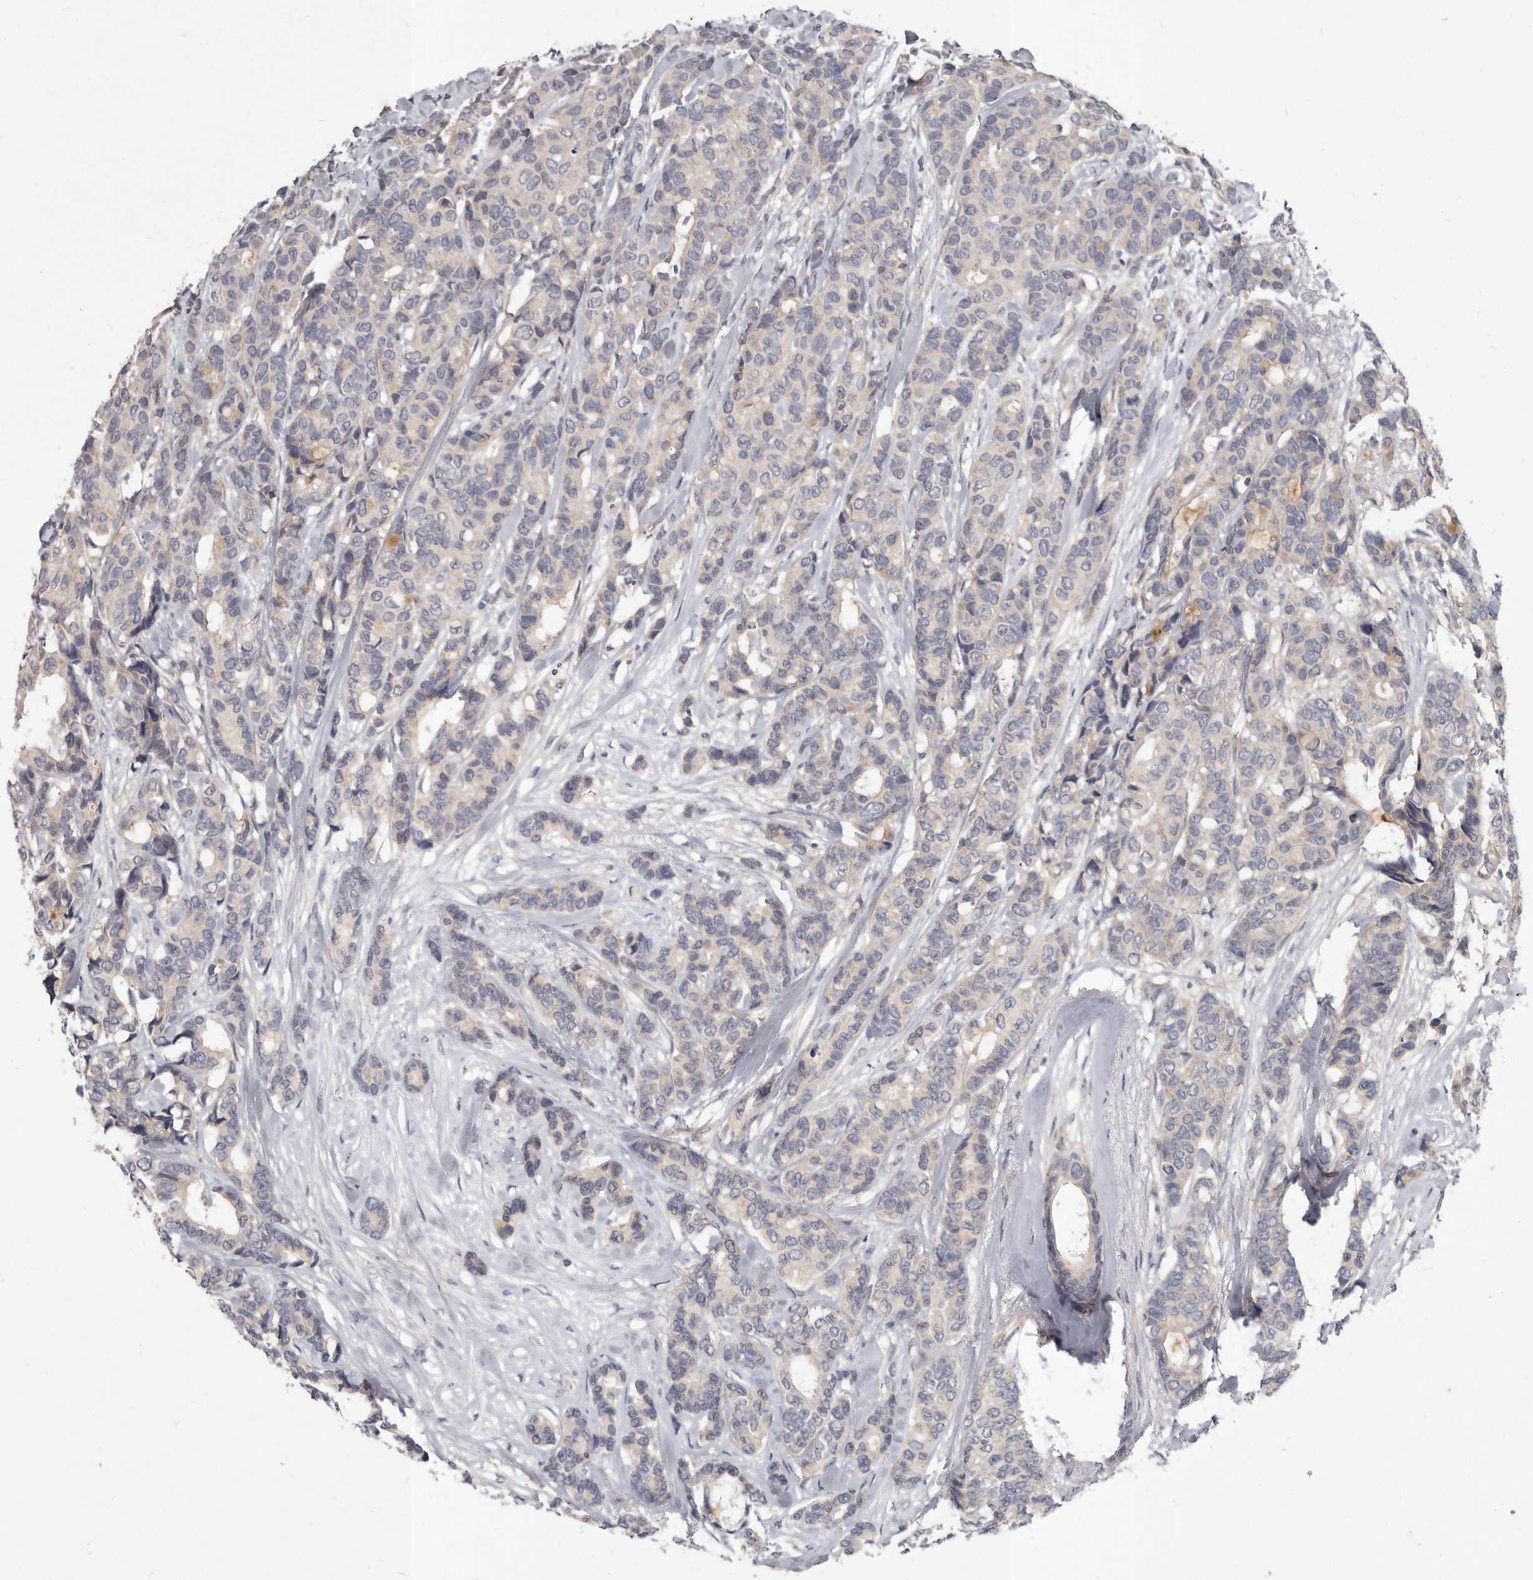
{"staining": {"intensity": "negative", "quantity": "none", "location": "none"}, "tissue": "breast cancer", "cell_type": "Tumor cells", "image_type": "cancer", "snomed": [{"axis": "morphology", "description": "Duct carcinoma"}, {"axis": "topography", "description": "Breast"}], "caption": "Tumor cells show no significant expression in breast cancer (intraductal carcinoma).", "gene": "SLC22A1", "patient": {"sex": "female", "age": 87}}